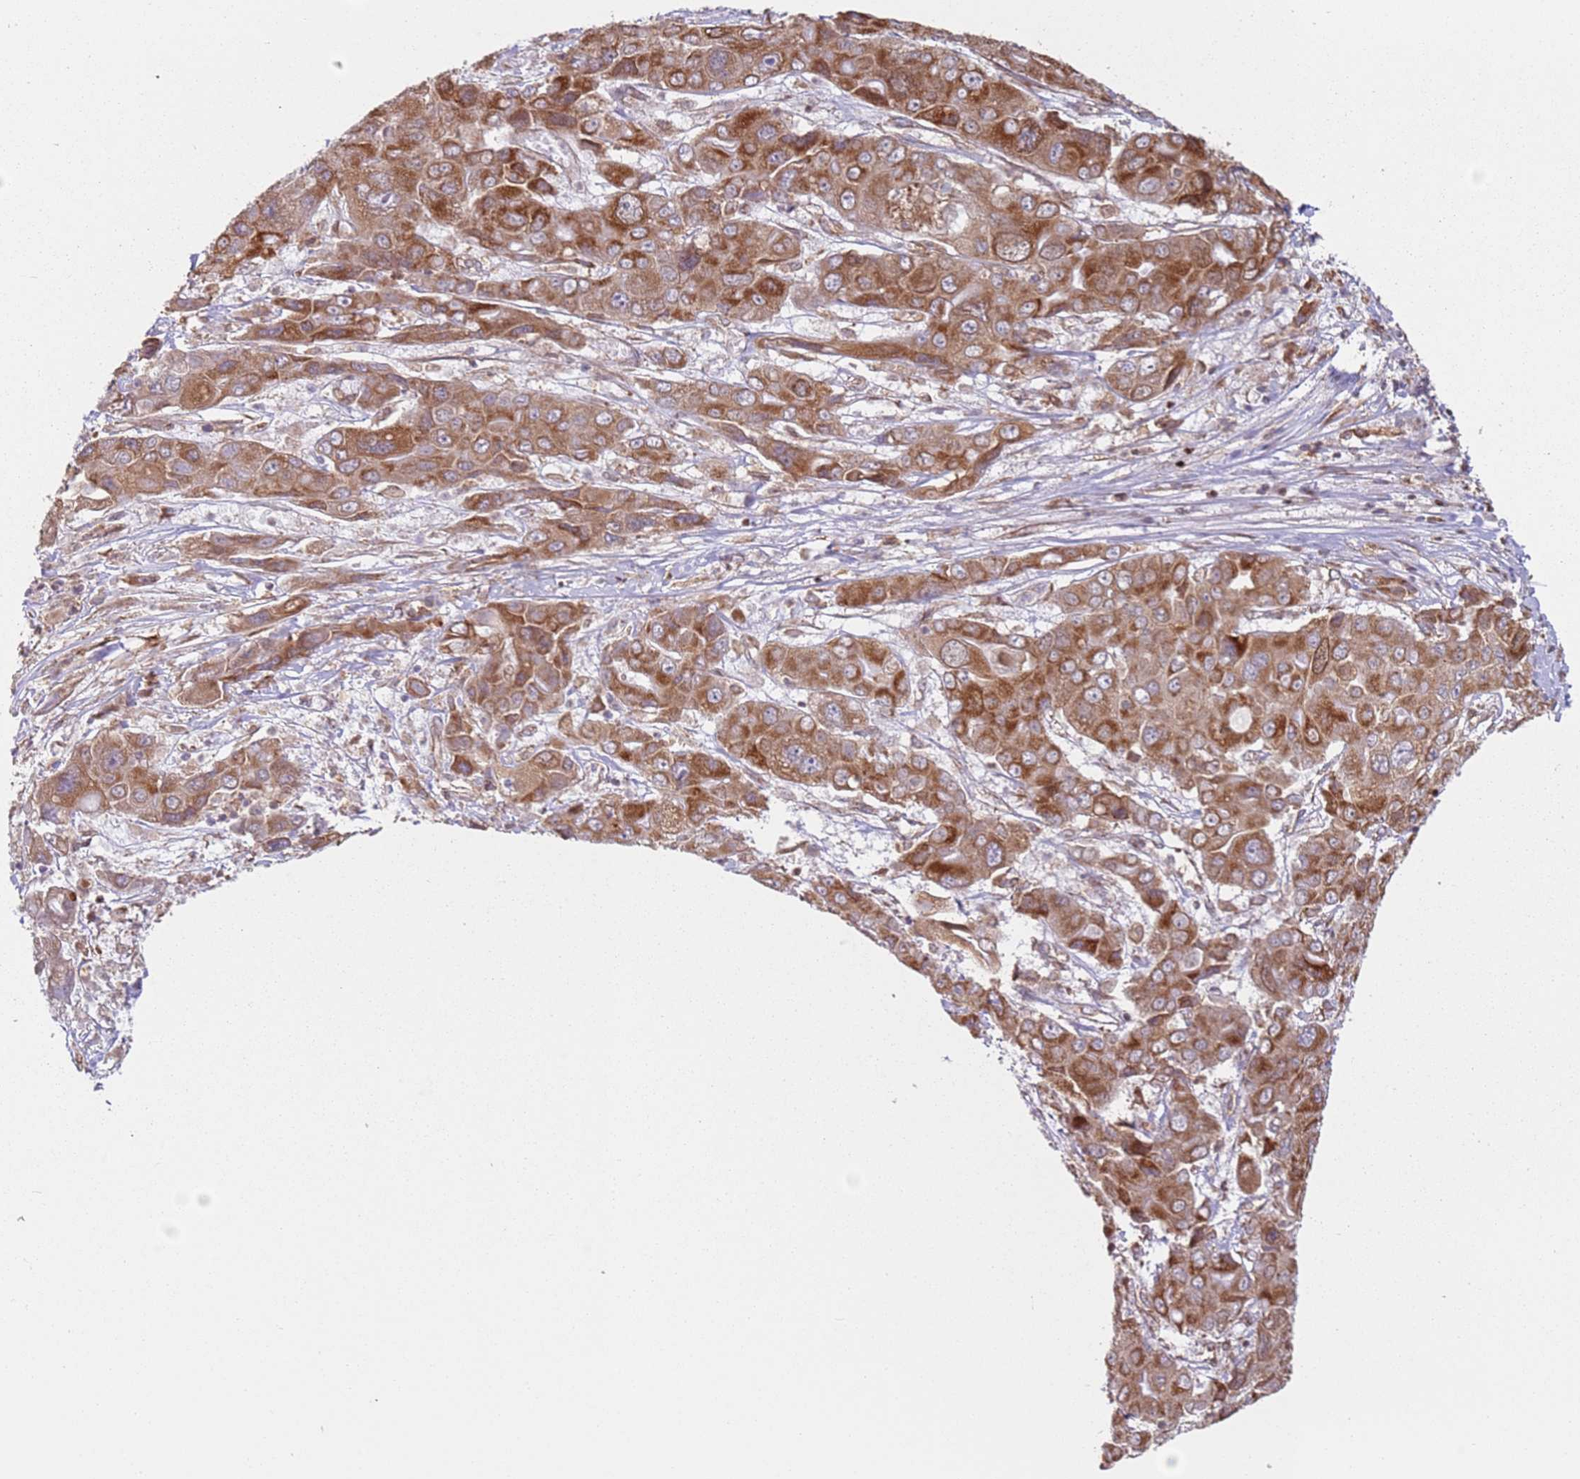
{"staining": {"intensity": "strong", "quantity": ">75%", "location": "cytoplasmic/membranous"}, "tissue": "liver cancer", "cell_type": "Tumor cells", "image_type": "cancer", "snomed": [{"axis": "morphology", "description": "Cholangiocarcinoma"}, {"axis": "topography", "description": "Liver"}], "caption": "The micrograph shows a brown stain indicating the presence of a protein in the cytoplasmic/membranous of tumor cells in liver cancer (cholangiocarcinoma). The protein is stained brown, and the nuclei are stained in blue (DAB IHC with brightfield microscopy, high magnification).", "gene": "HNRNPLL", "patient": {"sex": "male", "age": 67}}